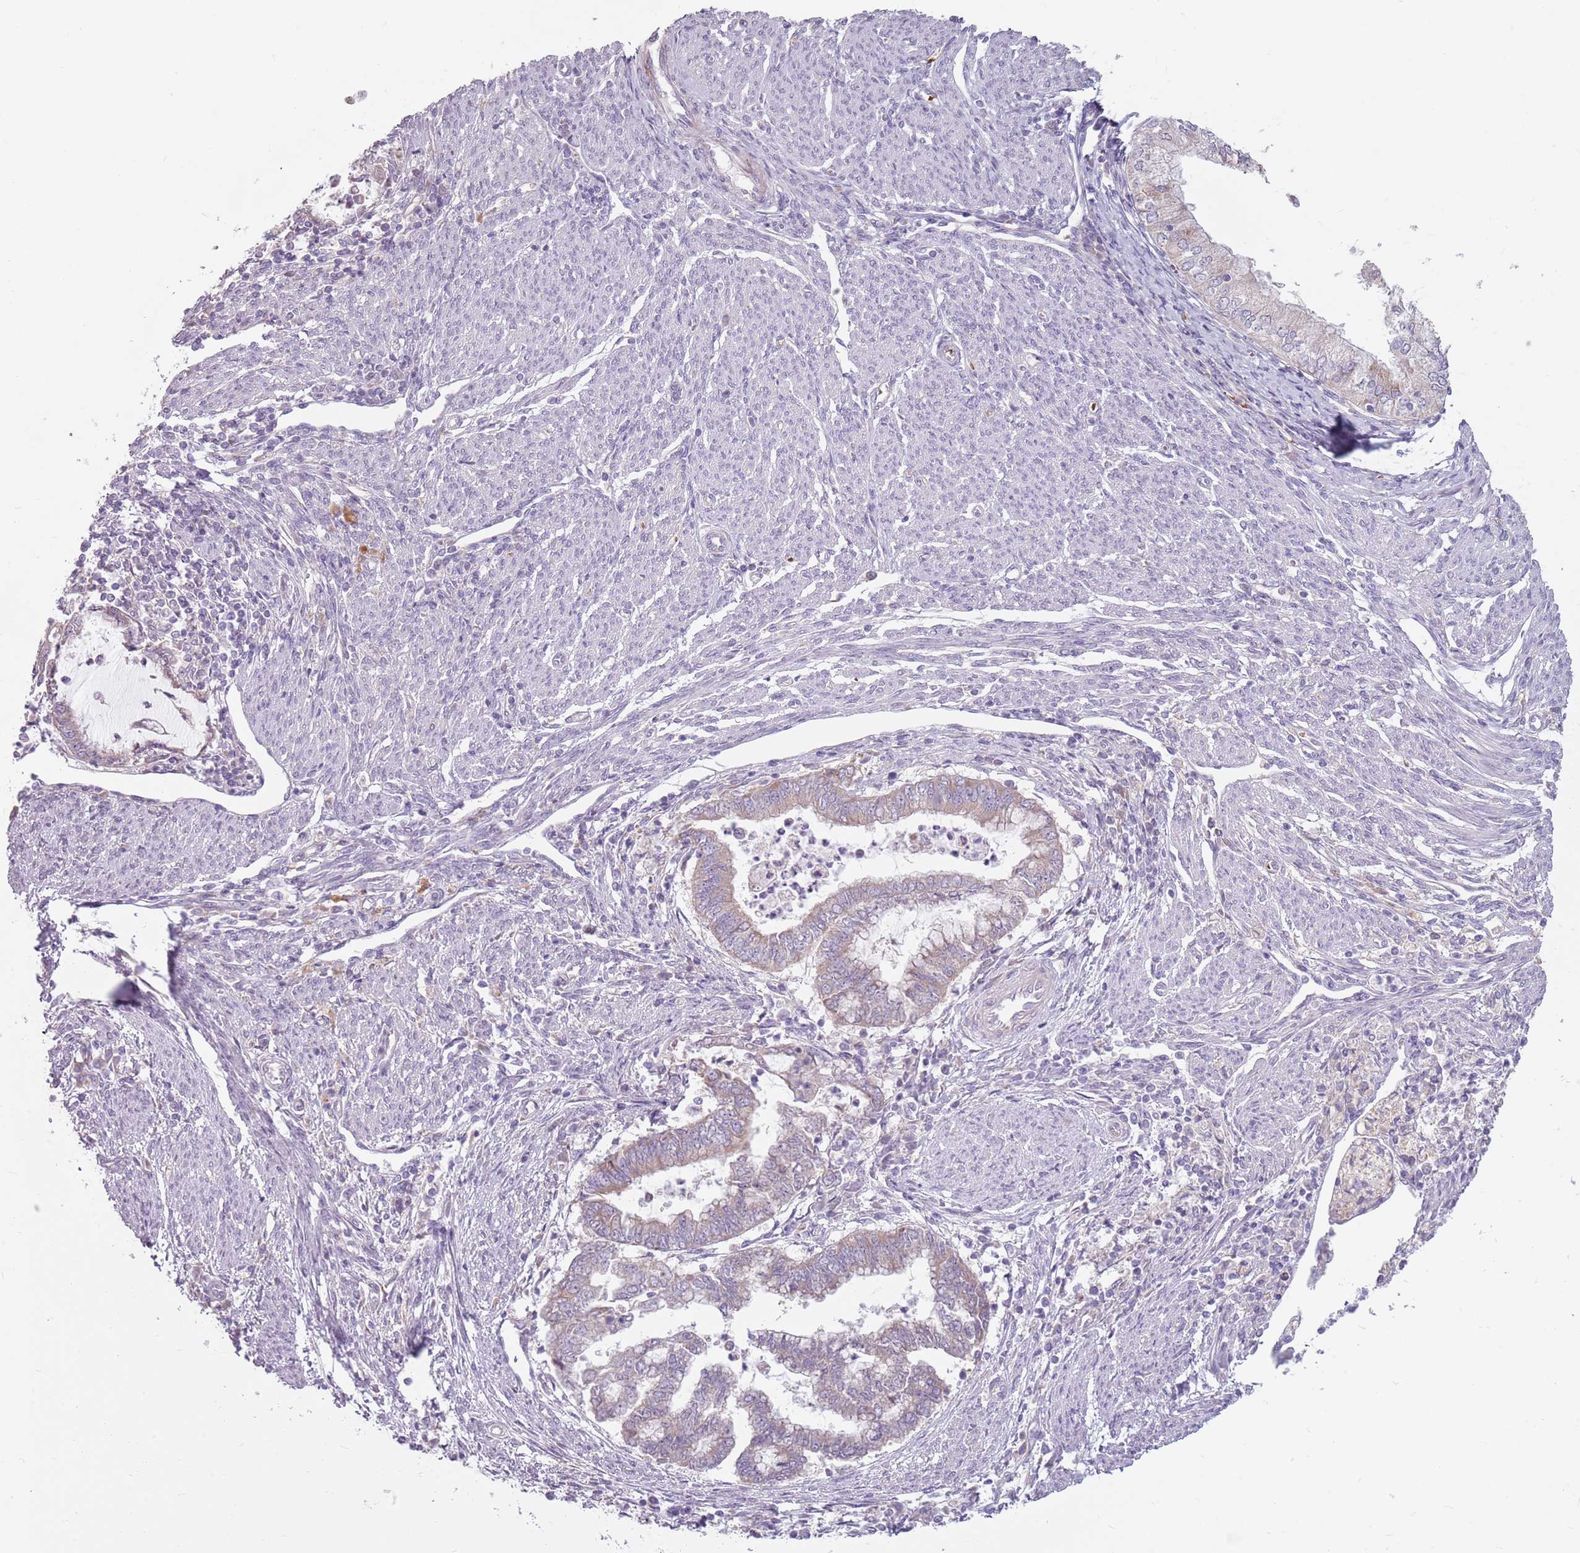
{"staining": {"intensity": "weak", "quantity": "<25%", "location": "cytoplasmic/membranous"}, "tissue": "endometrial cancer", "cell_type": "Tumor cells", "image_type": "cancer", "snomed": [{"axis": "morphology", "description": "Adenocarcinoma, NOS"}, {"axis": "topography", "description": "Endometrium"}], "caption": "This is a histopathology image of immunohistochemistry (IHC) staining of endometrial adenocarcinoma, which shows no expression in tumor cells.", "gene": "HSPA14", "patient": {"sex": "female", "age": 79}}